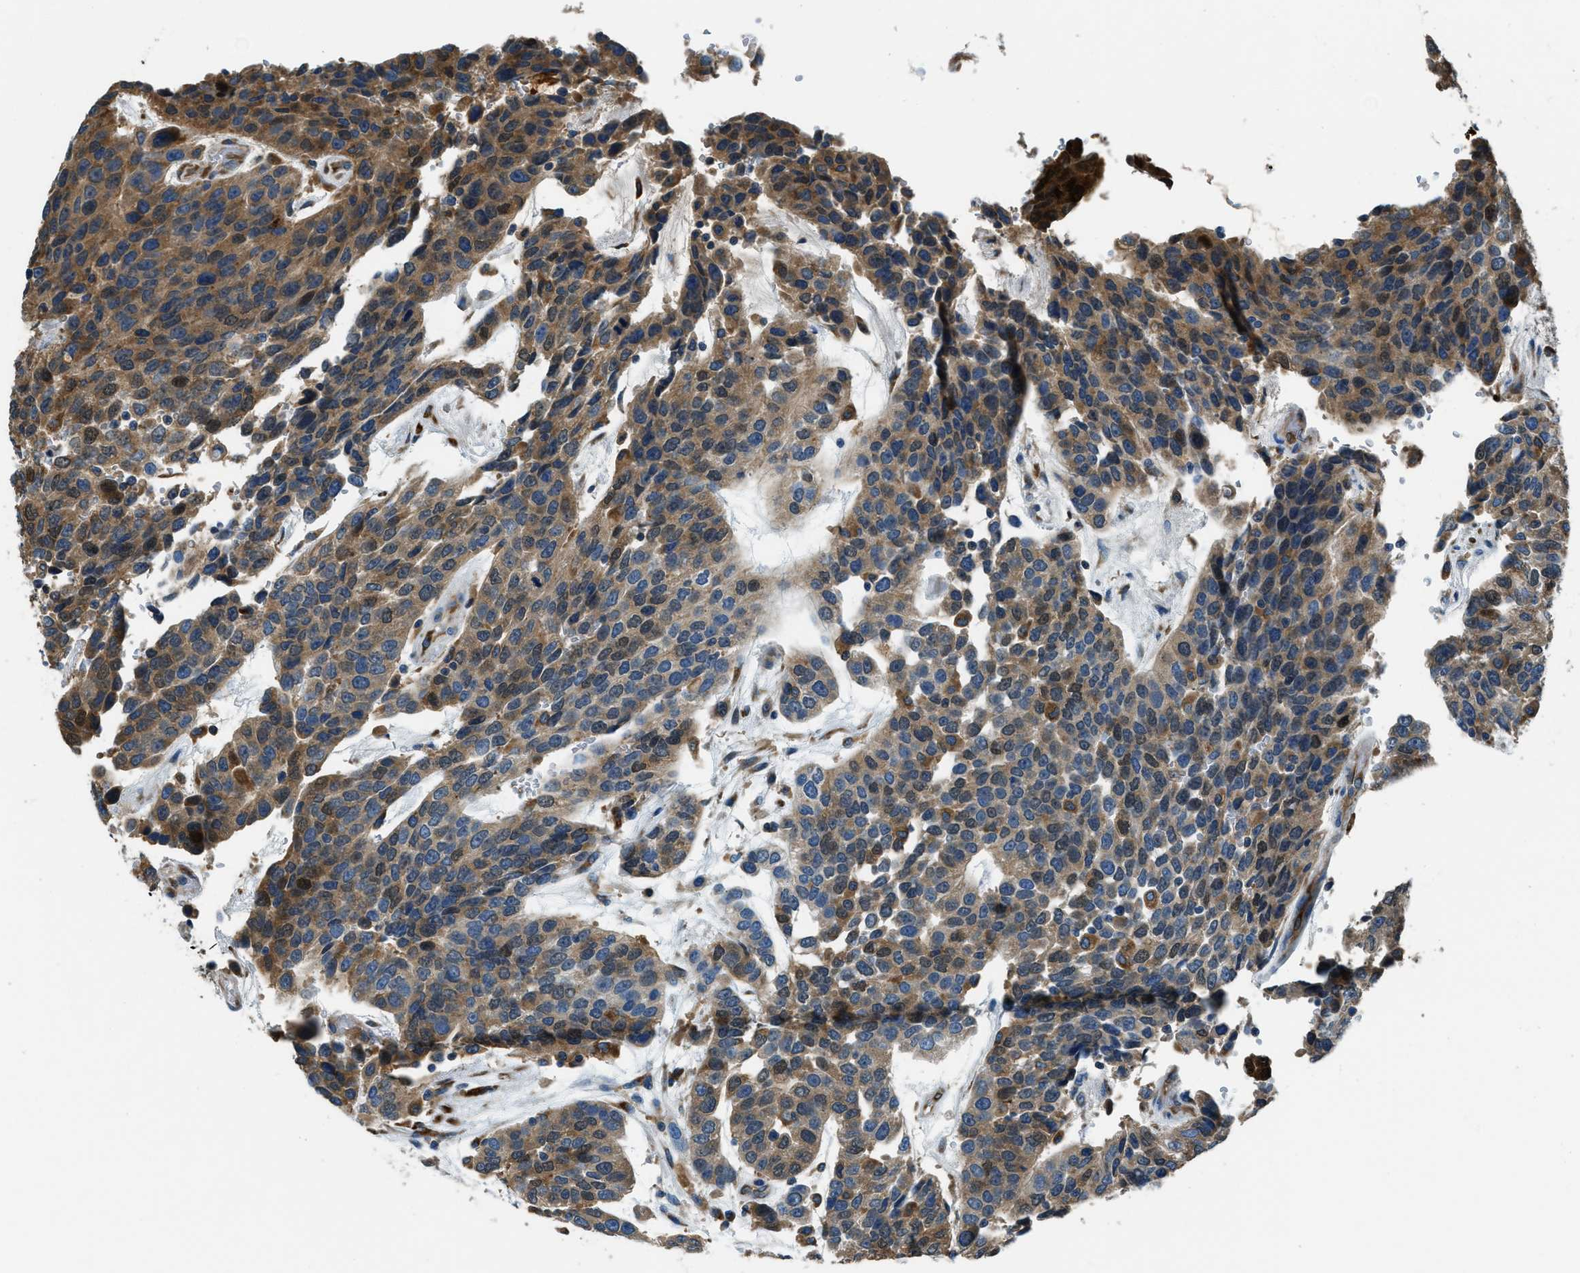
{"staining": {"intensity": "moderate", "quantity": ">75%", "location": "cytoplasmic/membranous"}, "tissue": "urothelial cancer", "cell_type": "Tumor cells", "image_type": "cancer", "snomed": [{"axis": "morphology", "description": "Urothelial carcinoma, High grade"}, {"axis": "topography", "description": "Urinary bladder"}], "caption": "A histopathology image of human urothelial carcinoma (high-grade) stained for a protein exhibits moderate cytoplasmic/membranous brown staining in tumor cells.", "gene": "GIMAP8", "patient": {"sex": "female", "age": 80}}